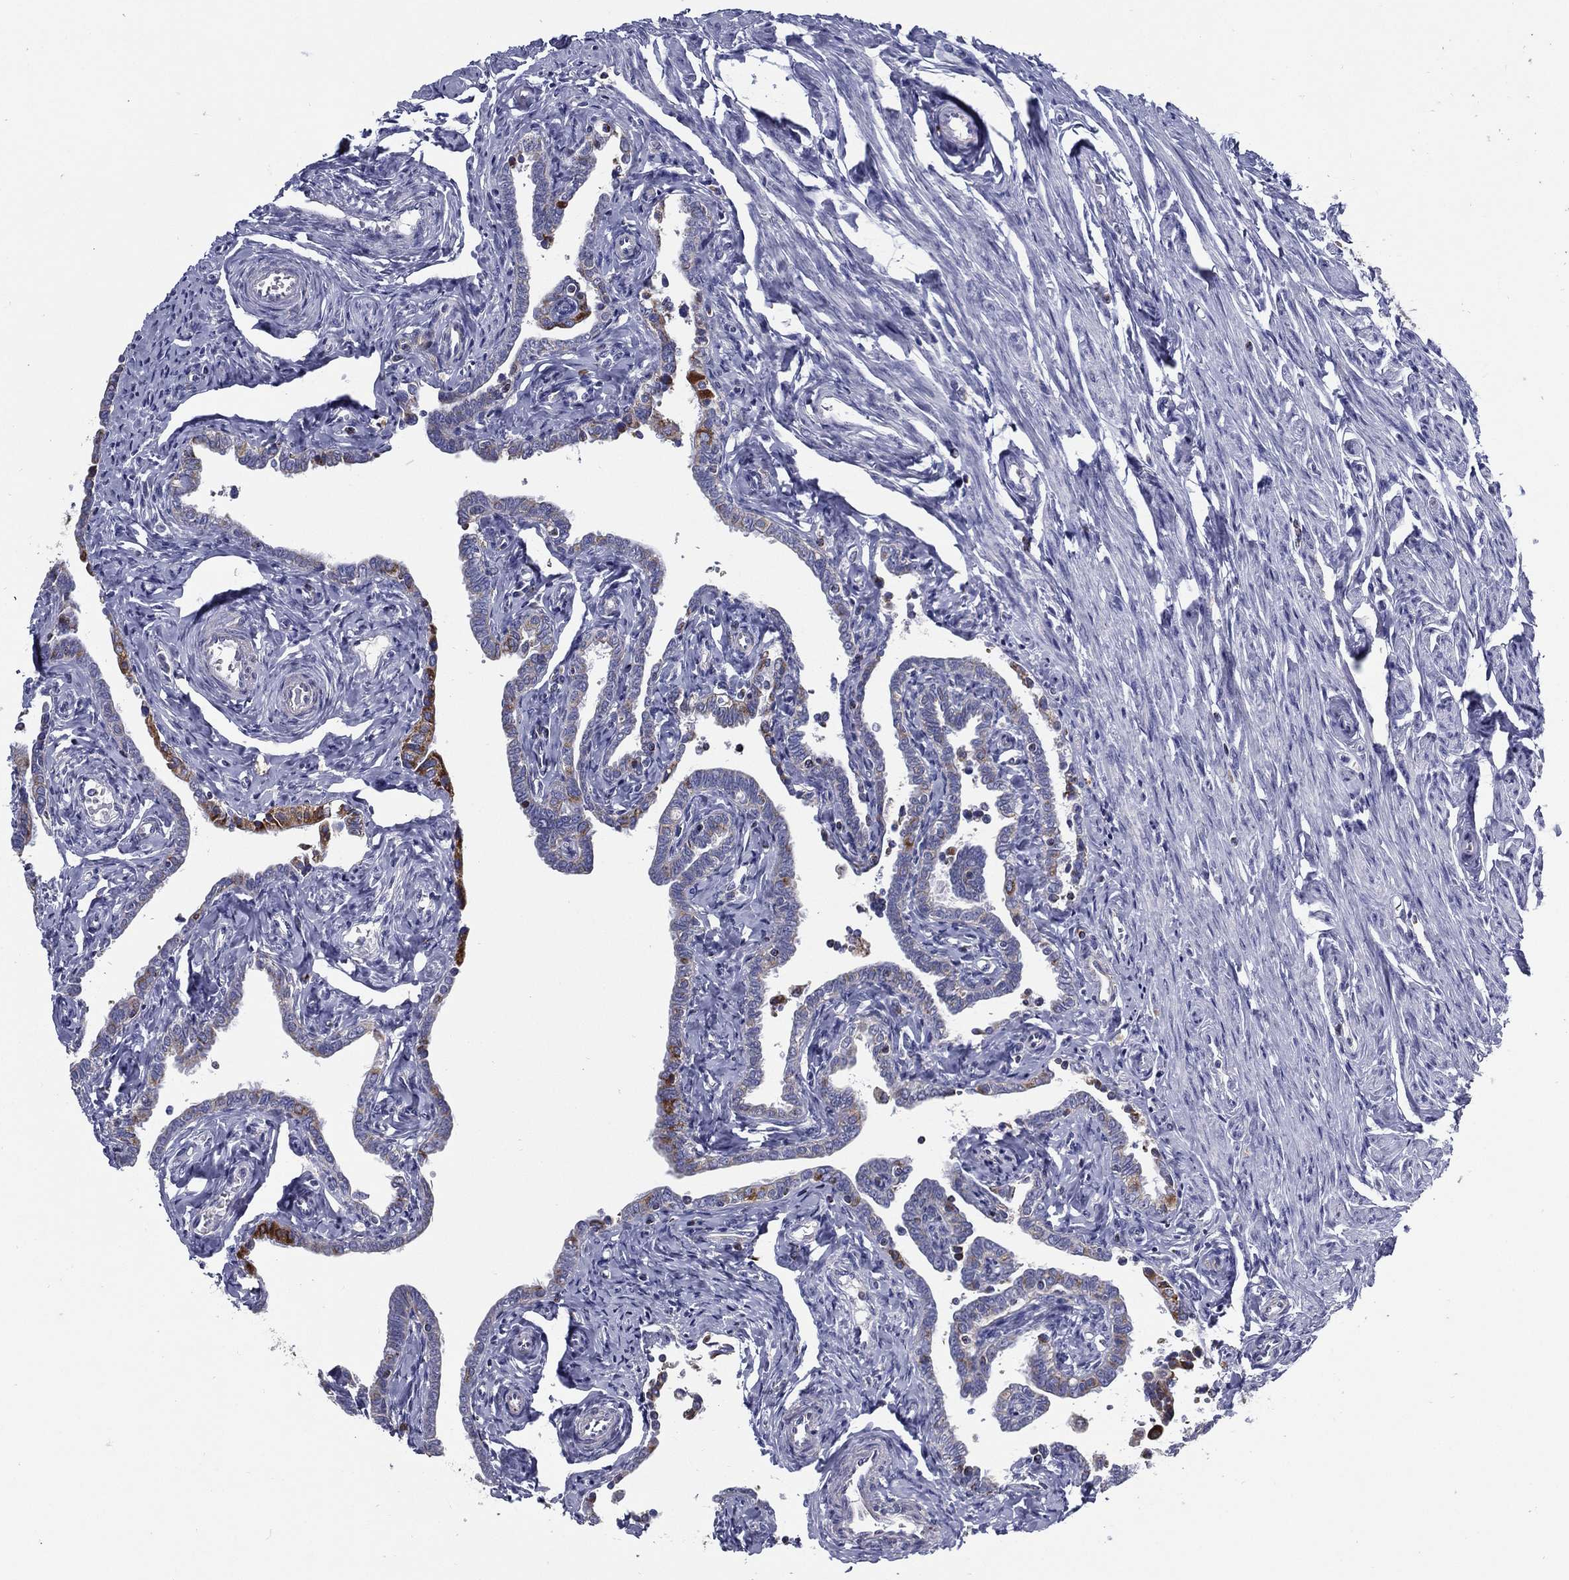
{"staining": {"intensity": "strong", "quantity": "<25%", "location": "cytoplasmic/membranous"}, "tissue": "fallopian tube", "cell_type": "Glandular cells", "image_type": "normal", "snomed": [{"axis": "morphology", "description": "Normal tissue, NOS"}, {"axis": "topography", "description": "Fallopian tube"}, {"axis": "topography", "description": "Ovary"}], "caption": "This photomicrograph exhibits IHC staining of benign human fallopian tube, with medium strong cytoplasmic/membranous staining in about <25% of glandular cells.", "gene": "SFXN1", "patient": {"sex": "female", "age": 54}}